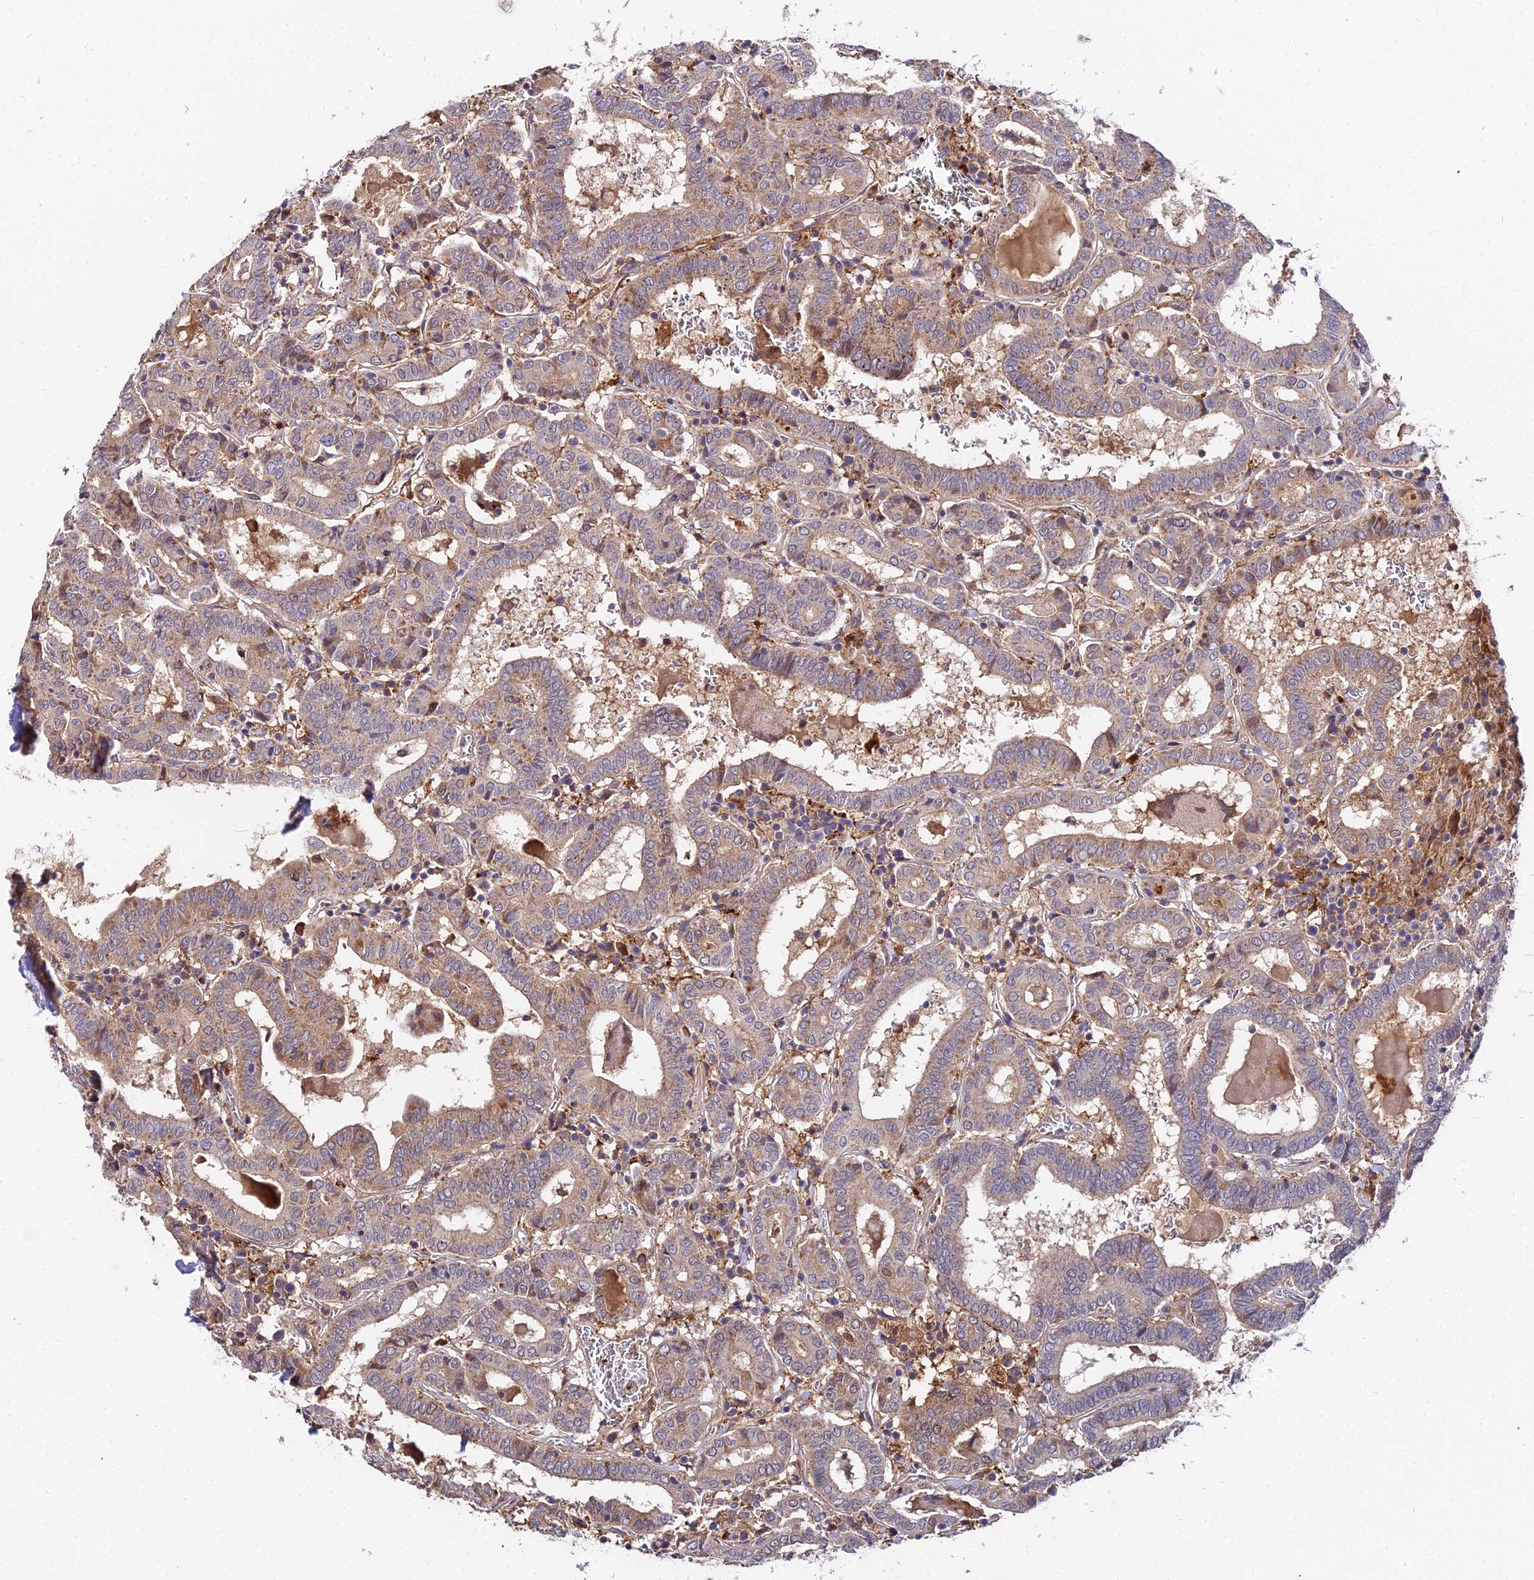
{"staining": {"intensity": "weak", "quantity": ">75%", "location": "cytoplasmic/membranous"}, "tissue": "thyroid cancer", "cell_type": "Tumor cells", "image_type": "cancer", "snomed": [{"axis": "morphology", "description": "Papillary adenocarcinoma, NOS"}, {"axis": "topography", "description": "Thyroid gland"}], "caption": "Immunohistochemical staining of human thyroid papillary adenocarcinoma exhibits low levels of weak cytoplasmic/membranous positivity in about >75% of tumor cells. (IHC, brightfield microscopy, high magnification).", "gene": "ZBED8", "patient": {"sex": "female", "age": 72}}